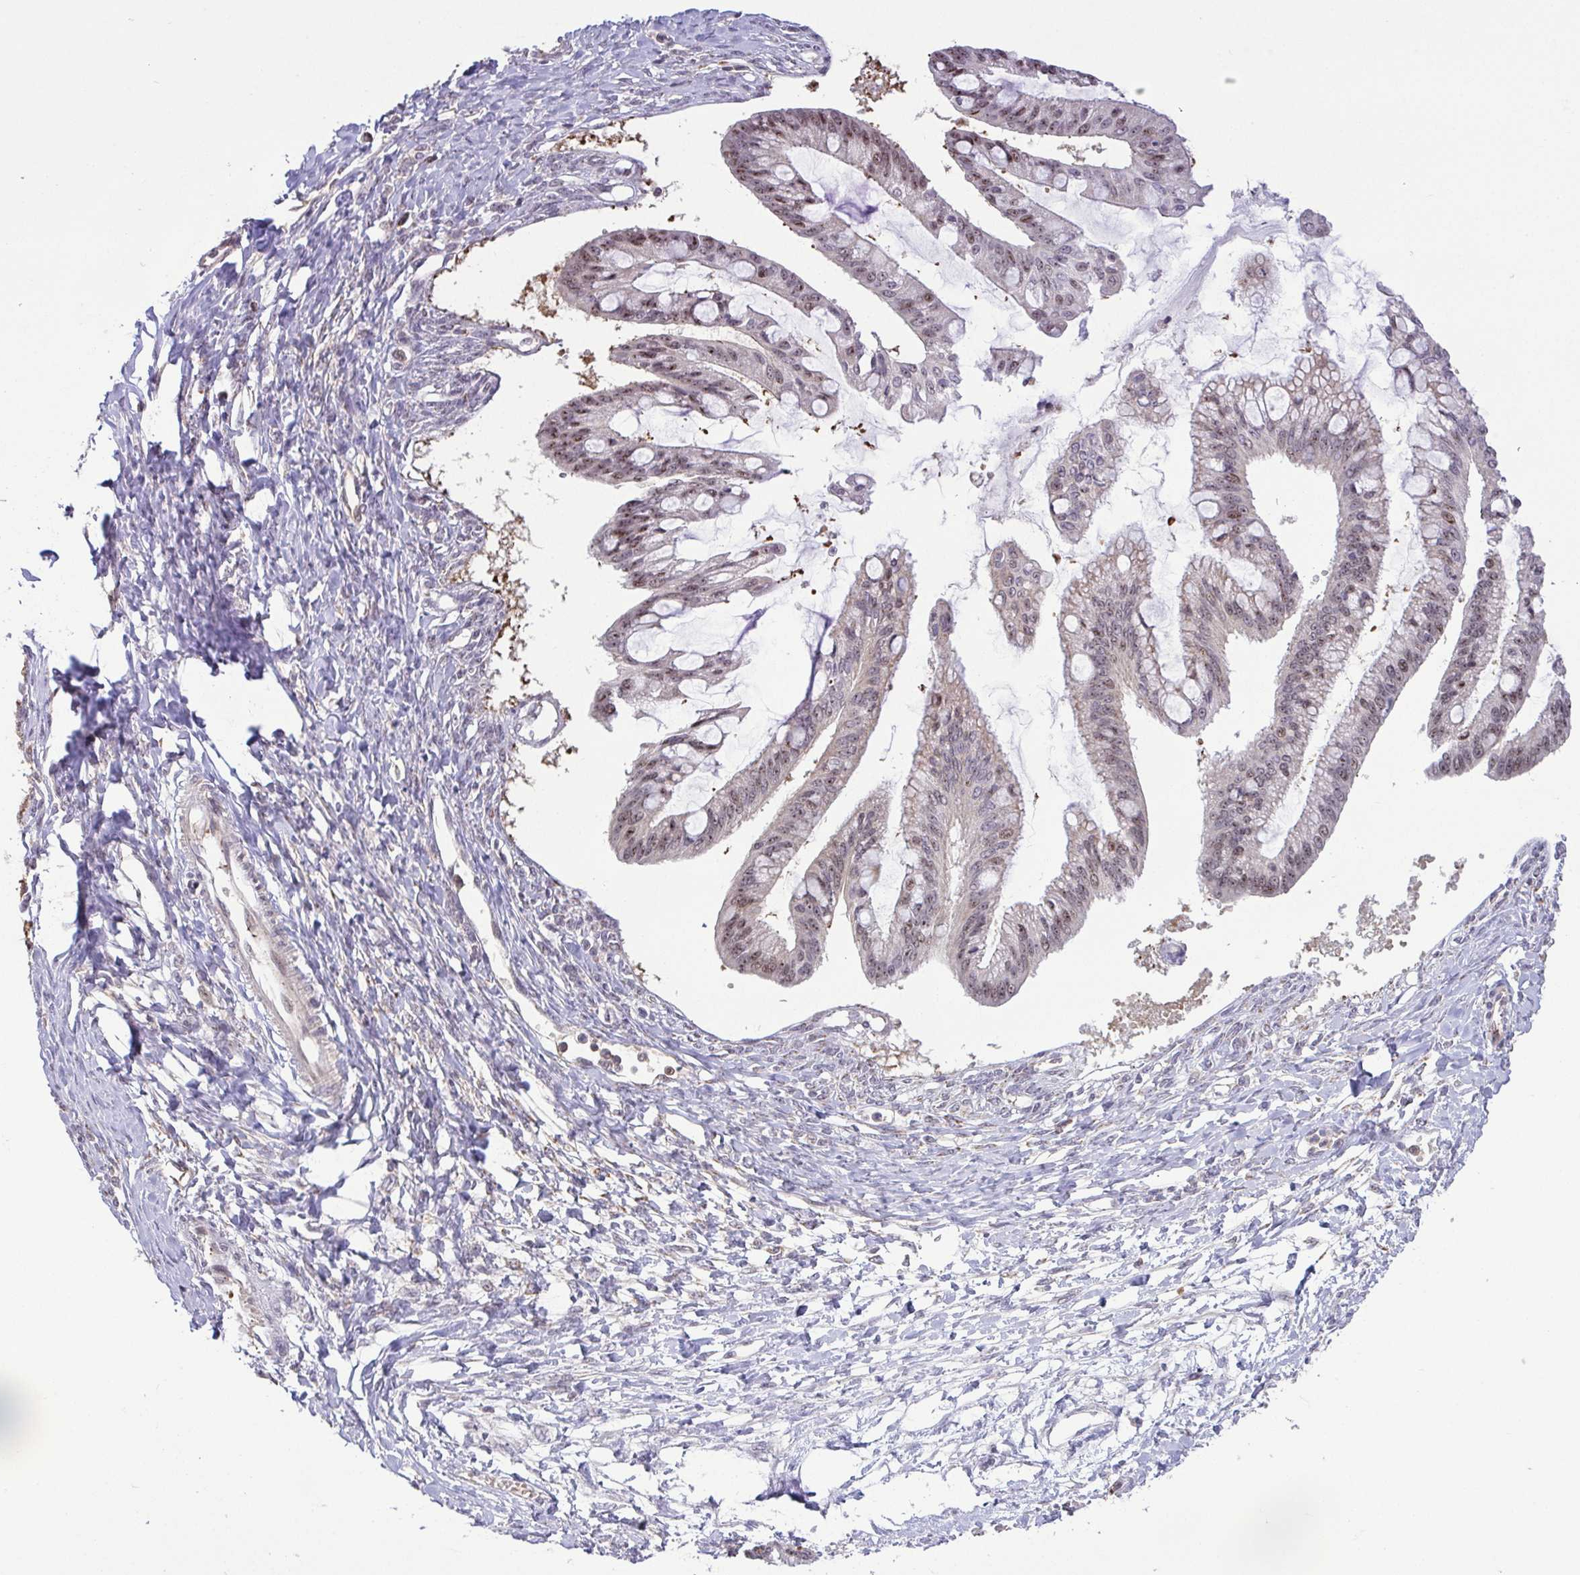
{"staining": {"intensity": "weak", "quantity": "25%-75%", "location": "nuclear"}, "tissue": "ovarian cancer", "cell_type": "Tumor cells", "image_type": "cancer", "snomed": [{"axis": "morphology", "description": "Cystadenocarcinoma, mucinous, NOS"}, {"axis": "topography", "description": "Ovary"}], "caption": "Immunohistochemistry (DAB (3,3'-diaminobenzidine)) staining of human ovarian cancer (mucinous cystadenocarcinoma) reveals weak nuclear protein positivity in approximately 25%-75% of tumor cells.", "gene": "RSL24D1", "patient": {"sex": "female", "age": 73}}